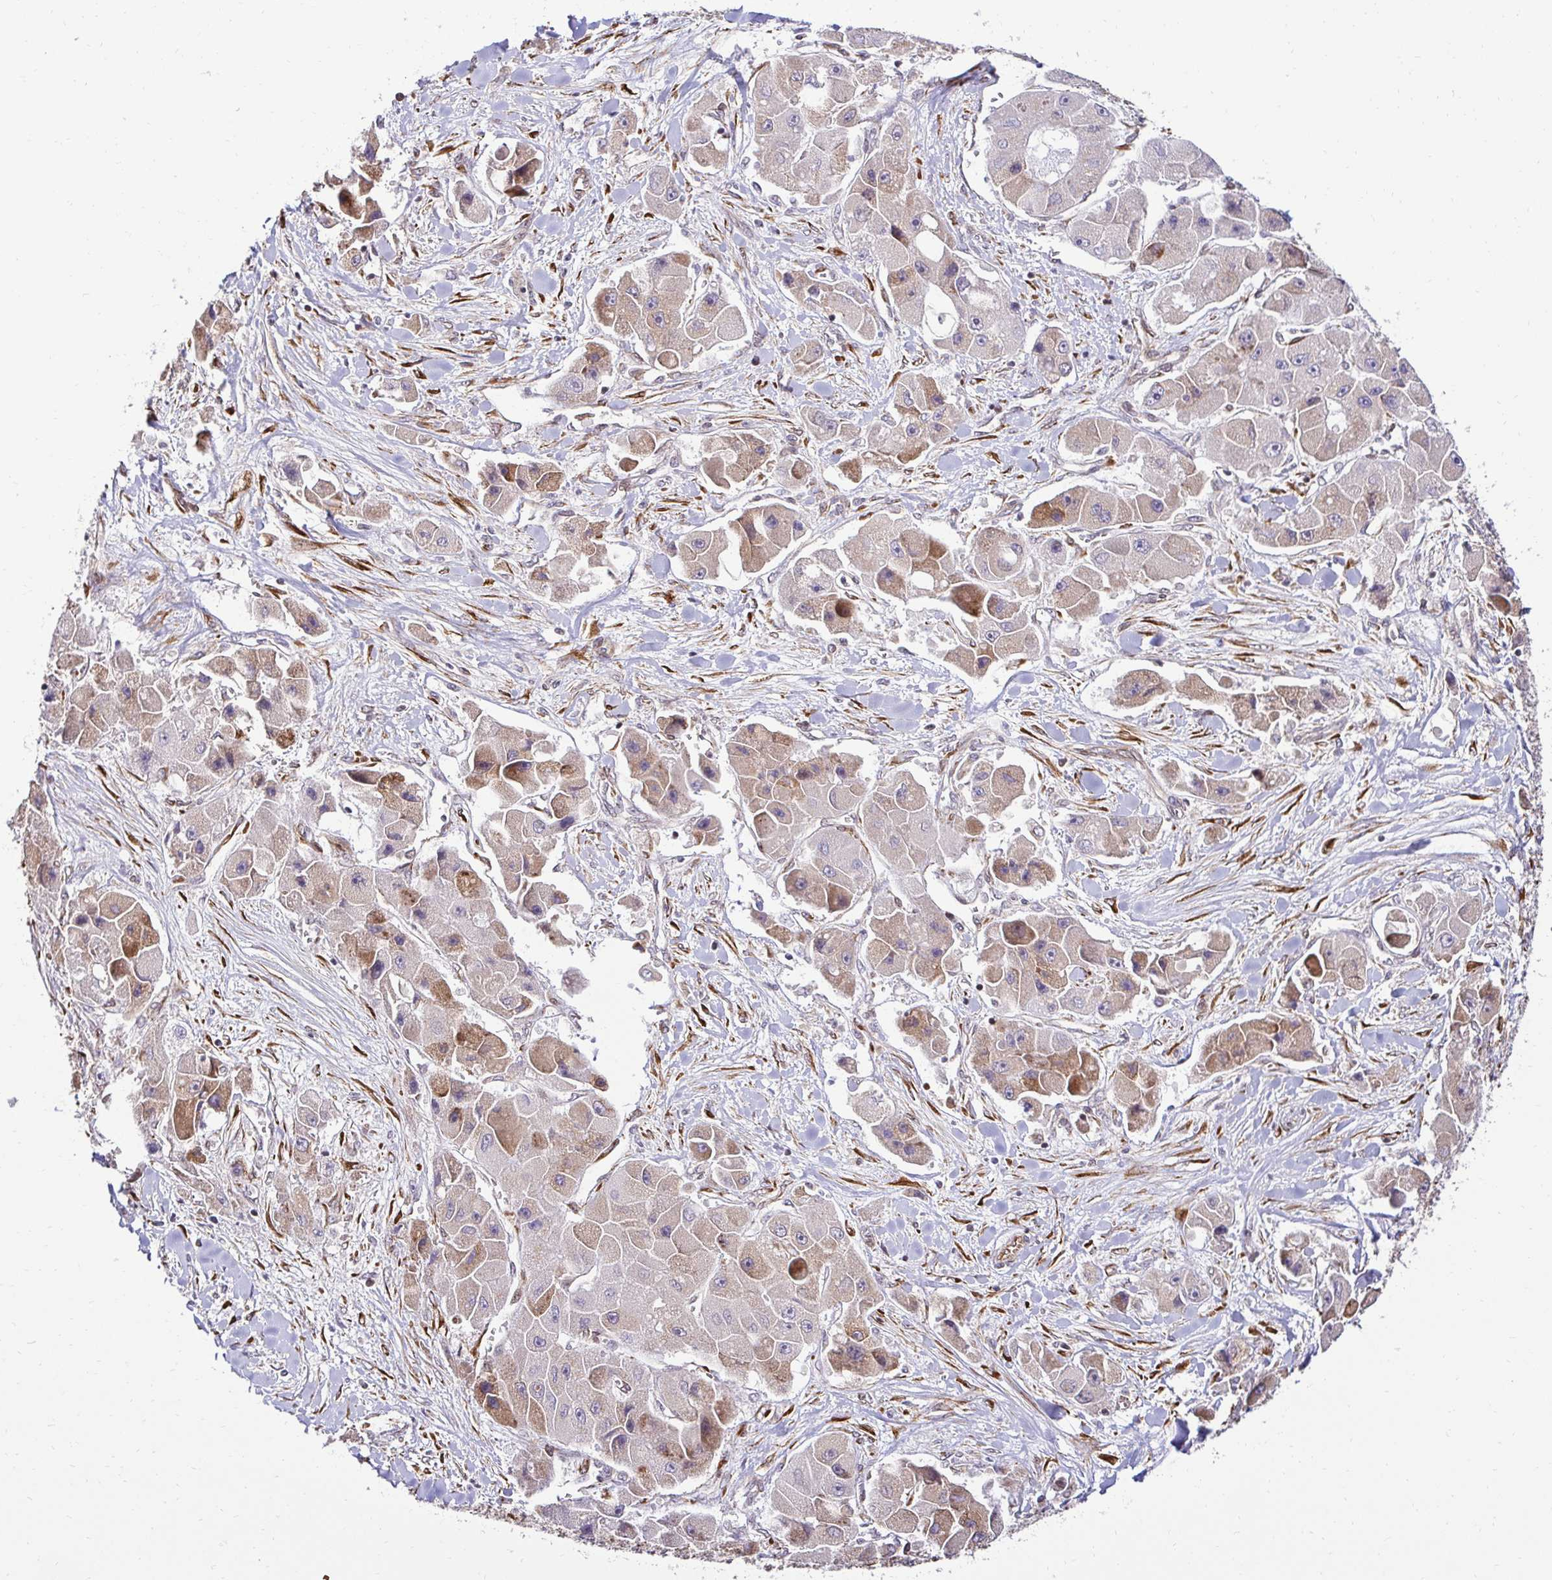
{"staining": {"intensity": "moderate", "quantity": "25%-75%", "location": "cytoplasmic/membranous"}, "tissue": "liver cancer", "cell_type": "Tumor cells", "image_type": "cancer", "snomed": [{"axis": "morphology", "description": "Carcinoma, Hepatocellular, NOS"}, {"axis": "topography", "description": "Liver"}], "caption": "Immunohistochemistry staining of liver cancer (hepatocellular carcinoma), which shows medium levels of moderate cytoplasmic/membranous staining in about 25%-75% of tumor cells indicating moderate cytoplasmic/membranous protein expression. The staining was performed using DAB (brown) for protein detection and nuclei were counterstained in hematoxylin (blue).", "gene": "HPS1", "patient": {"sex": "male", "age": 24}}